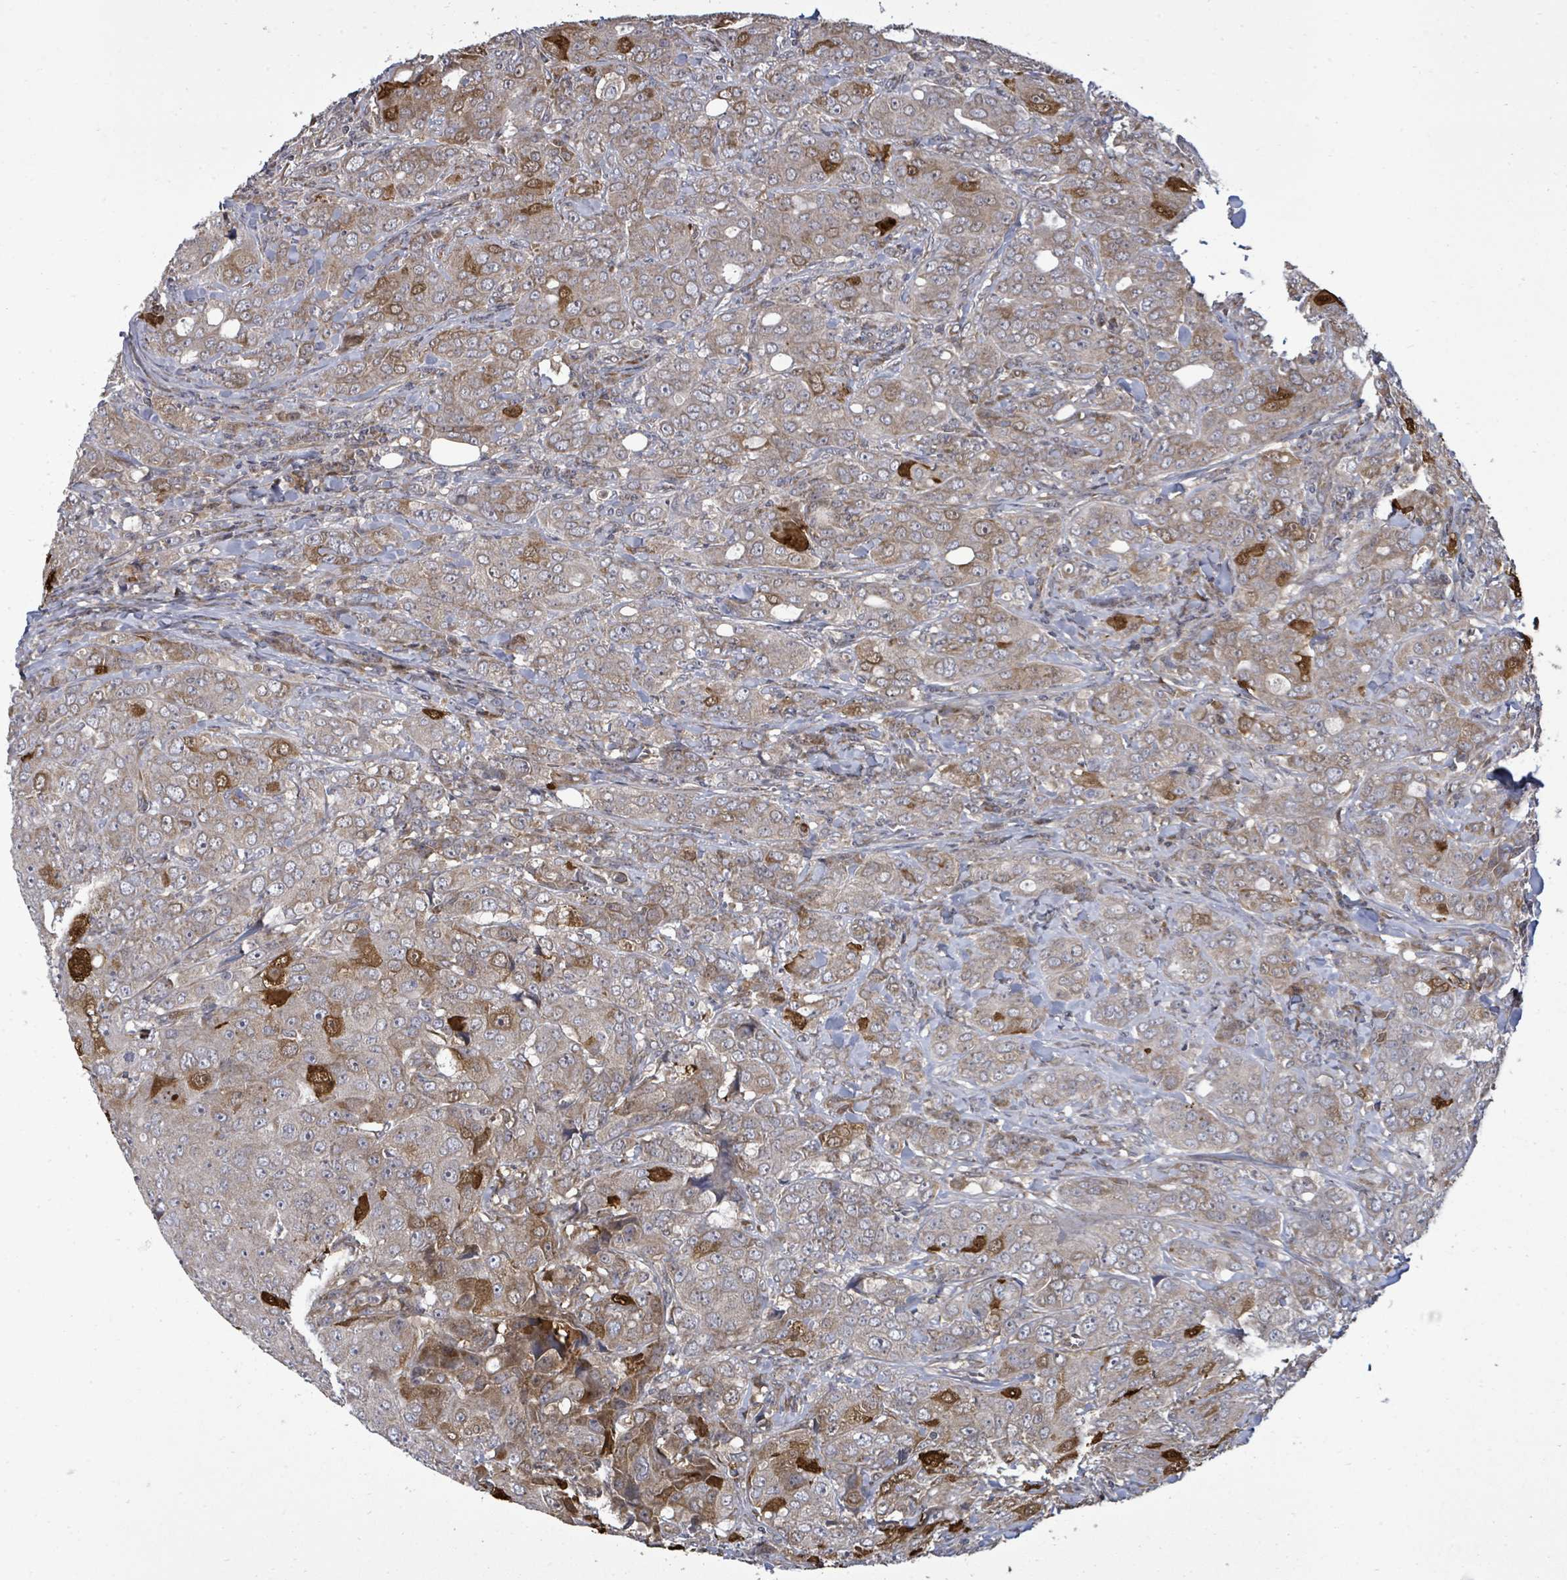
{"staining": {"intensity": "moderate", "quantity": "<25%", "location": "cytoplasmic/membranous,nuclear"}, "tissue": "breast cancer", "cell_type": "Tumor cells", "image_type": "cancer", "snomed": [{"axis": "morphology", "description": "Duct carcinoma"}, {"axis": "topography", "description": "Breast"}], "caption": "This is a histology image of IHC staining of invasive ductal carcinoma (breast), which shows moderate positivity in the cytoplasmic/membranous and nuclear of tumor cells.", "gene": "KRTAP27-1", "patient": {"sex": "female", "age": 43}}